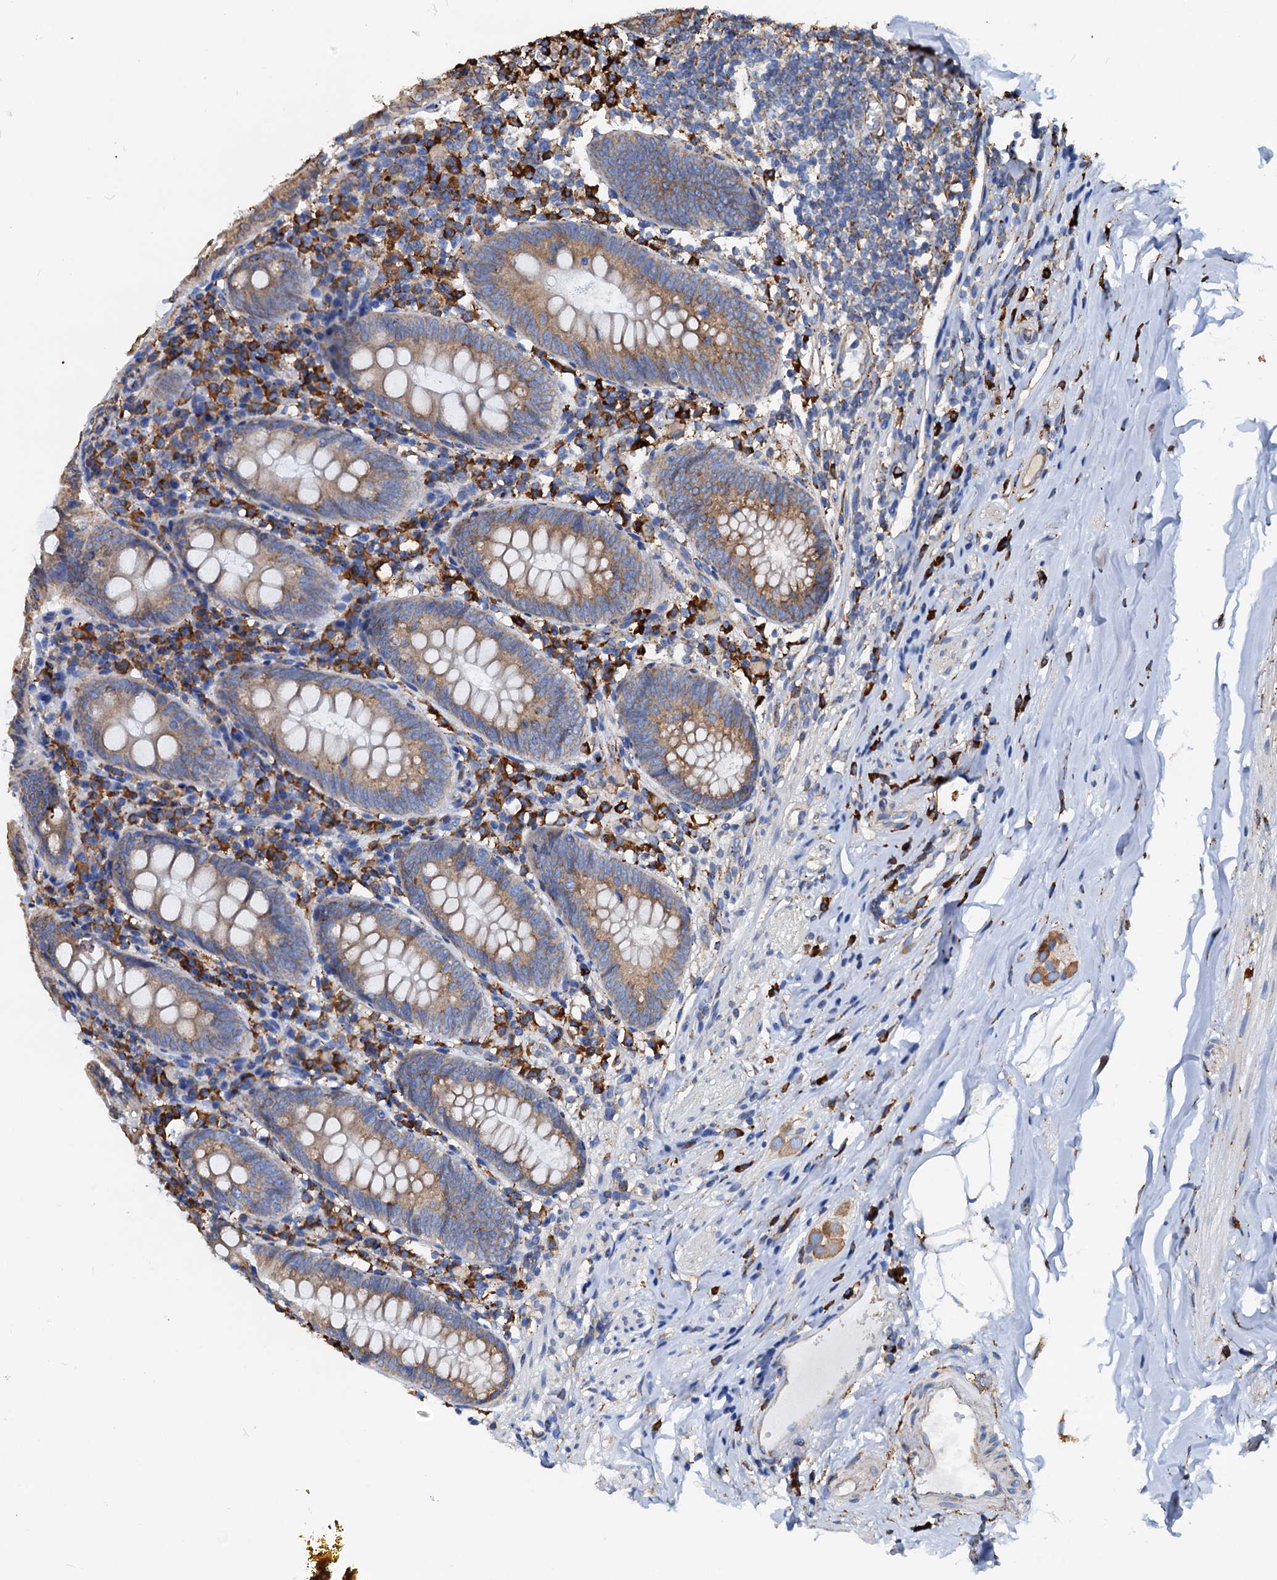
{"staining": {"intensity": "moderate", "quantity": ">75%", "location": "cytoplasmic/membranous"}, "tissue": "appendix", "cell_type": "Glandular cells", "image_type": "normal", "snomed": [{"axis": "morphology", "description": "Normal tissue, NOS"}, {"axis": "topography", "description": "Appendix"}], "caption": "Immunohistochemistry (IHC) micrograph of benign appendix: human appendix stained using immunohistochemistry reveals medium levels of moderate protein expression localized specifically in the cytoplasmic/membranous of glandular cells, appearing as a cytoplasmic/membranous brown color.", "gene": "HSPA5", "patient": {"sex": "female", "age": 54}}